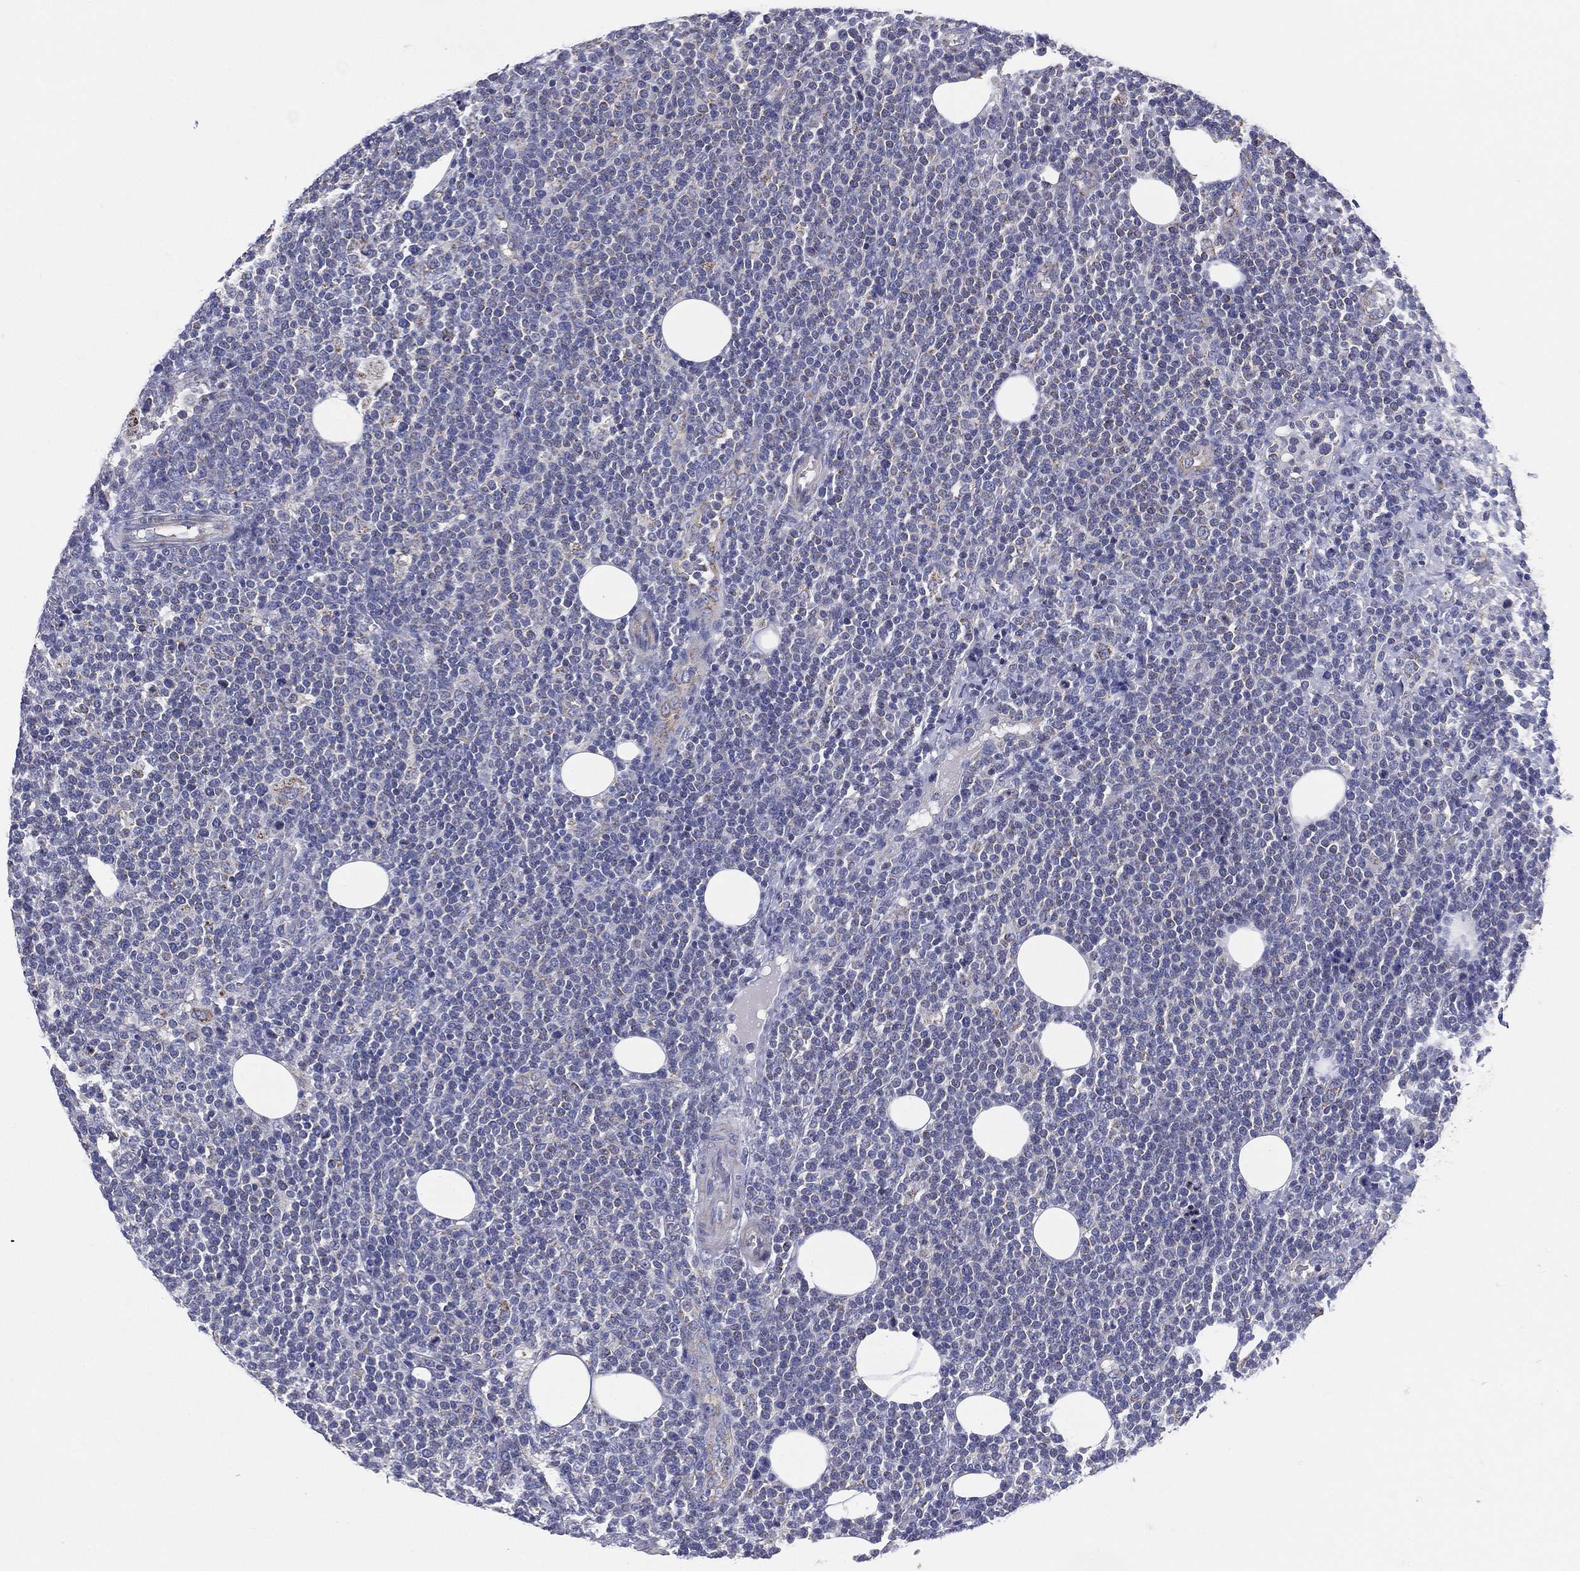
{"staining": {"intensity": "negative", "quantity": "none", "location": "none"}, "tissue": "lymphoma", "cell_type": "Tumor cells", "image_type": "cancer", "snomed": [{"axis": "morphology", "description": "Malignant lymphoma, non-Hodgkin's type, High grade"}, {"axis": "topography", "description": "Lymph node"}], "caption": "There is no significant positivity in tumor cells of high-grade malignant lymphoma, non-Hodgkin's type.", "gene": "PWWP3A", "patient": {"sex": "male", "age": 61}}